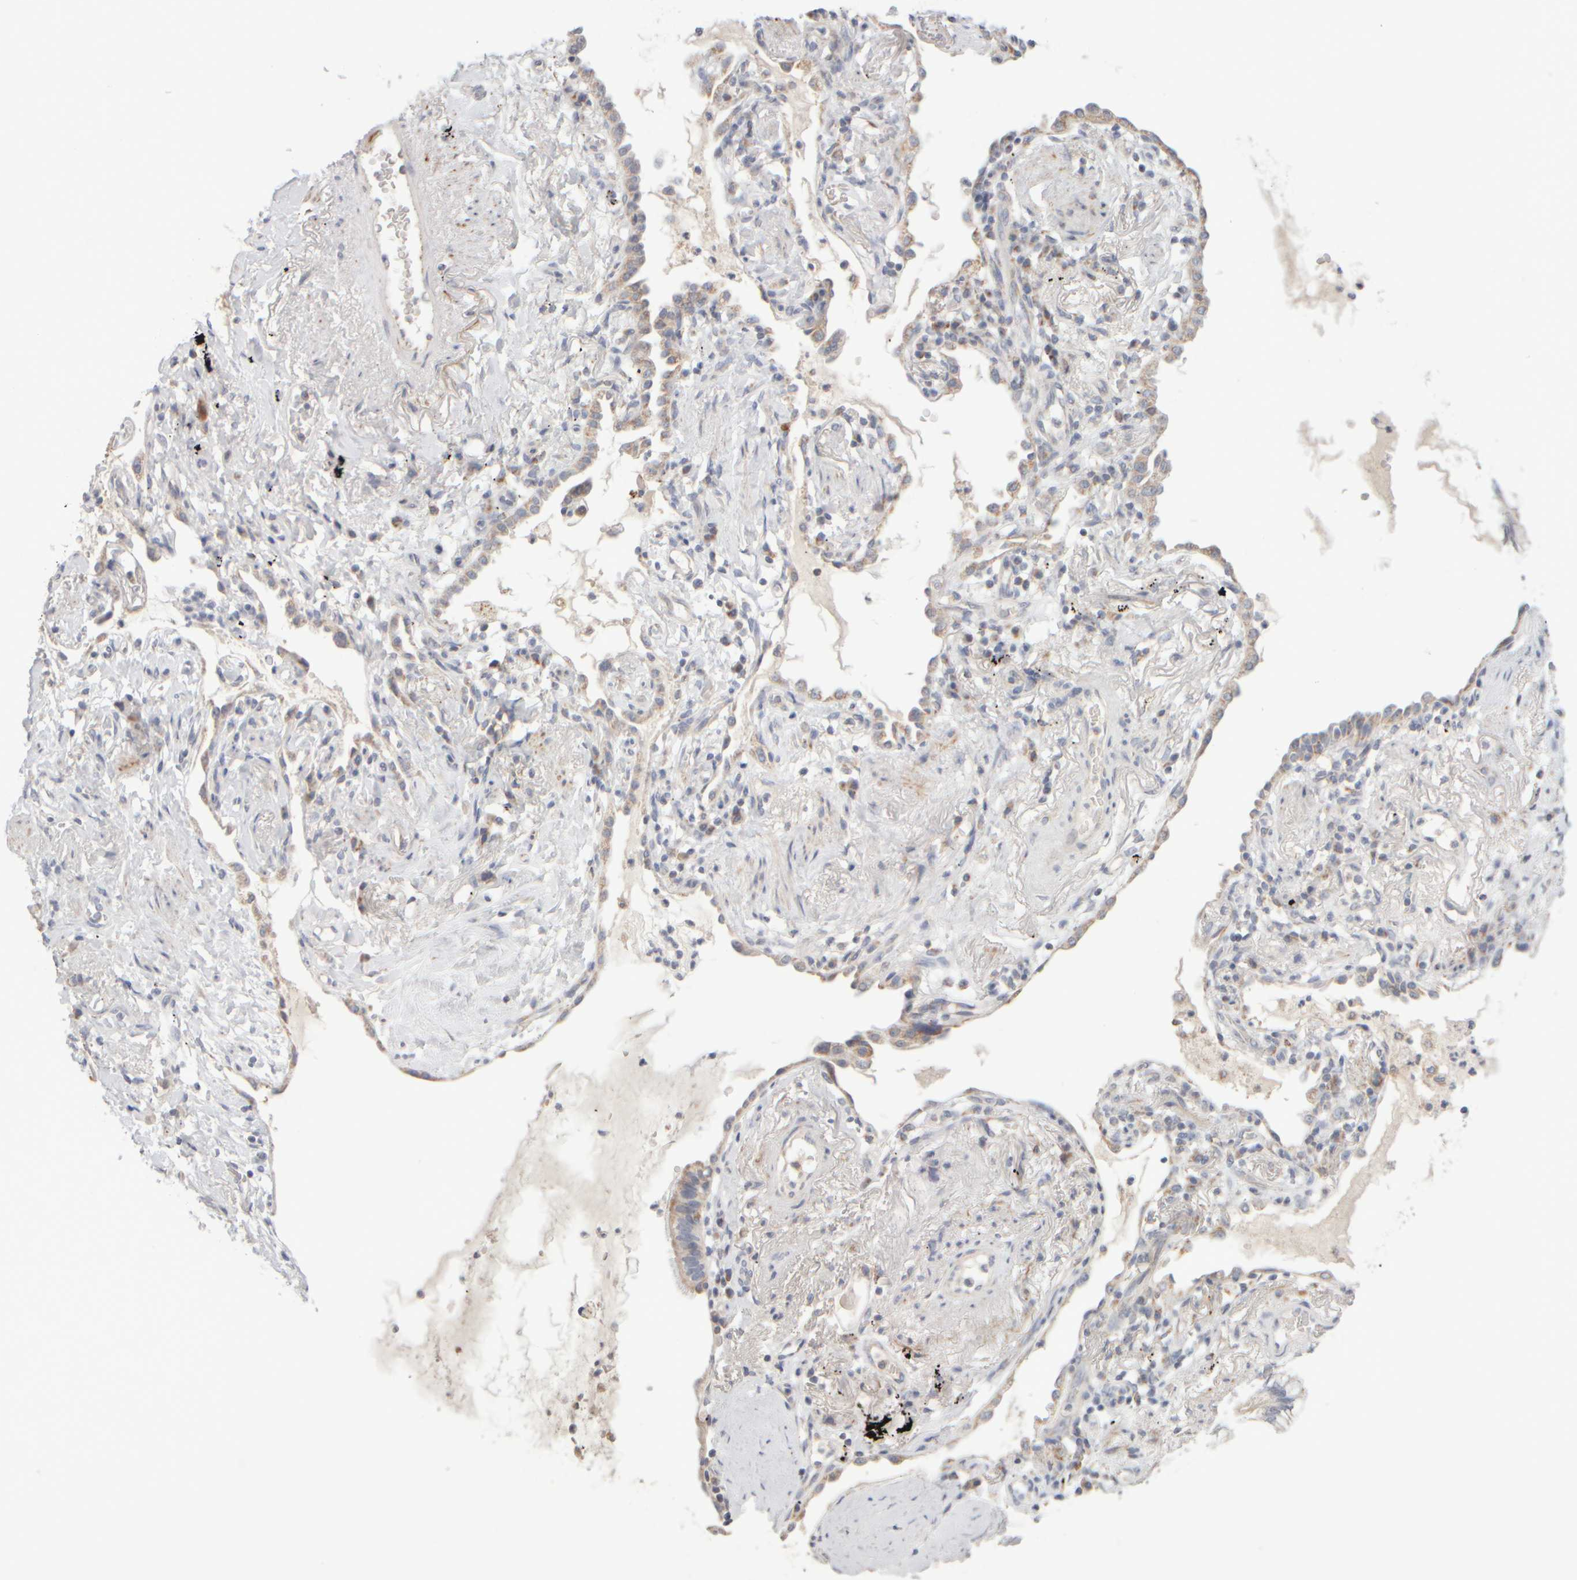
{"staining": {"intensity": "weak", "quantity": "25%-75%", "location": "cytoplasmic/membranous"}, "tissue": "lung cancer", "cell_type": "Tumor cells", "image_type": "cancer", "snomed": [{"axis": "morphology", "description": "Adenocarcinoma, NOS"}, {"axis": "topography", "description": "Lung"}], "caption": "Lung cancer stained for a protein exhibits weak cytoplasmic/membranous positivity in tumor cells.", "gene": "ZNF112", "patient": {"sex": "female", "age": 70}}